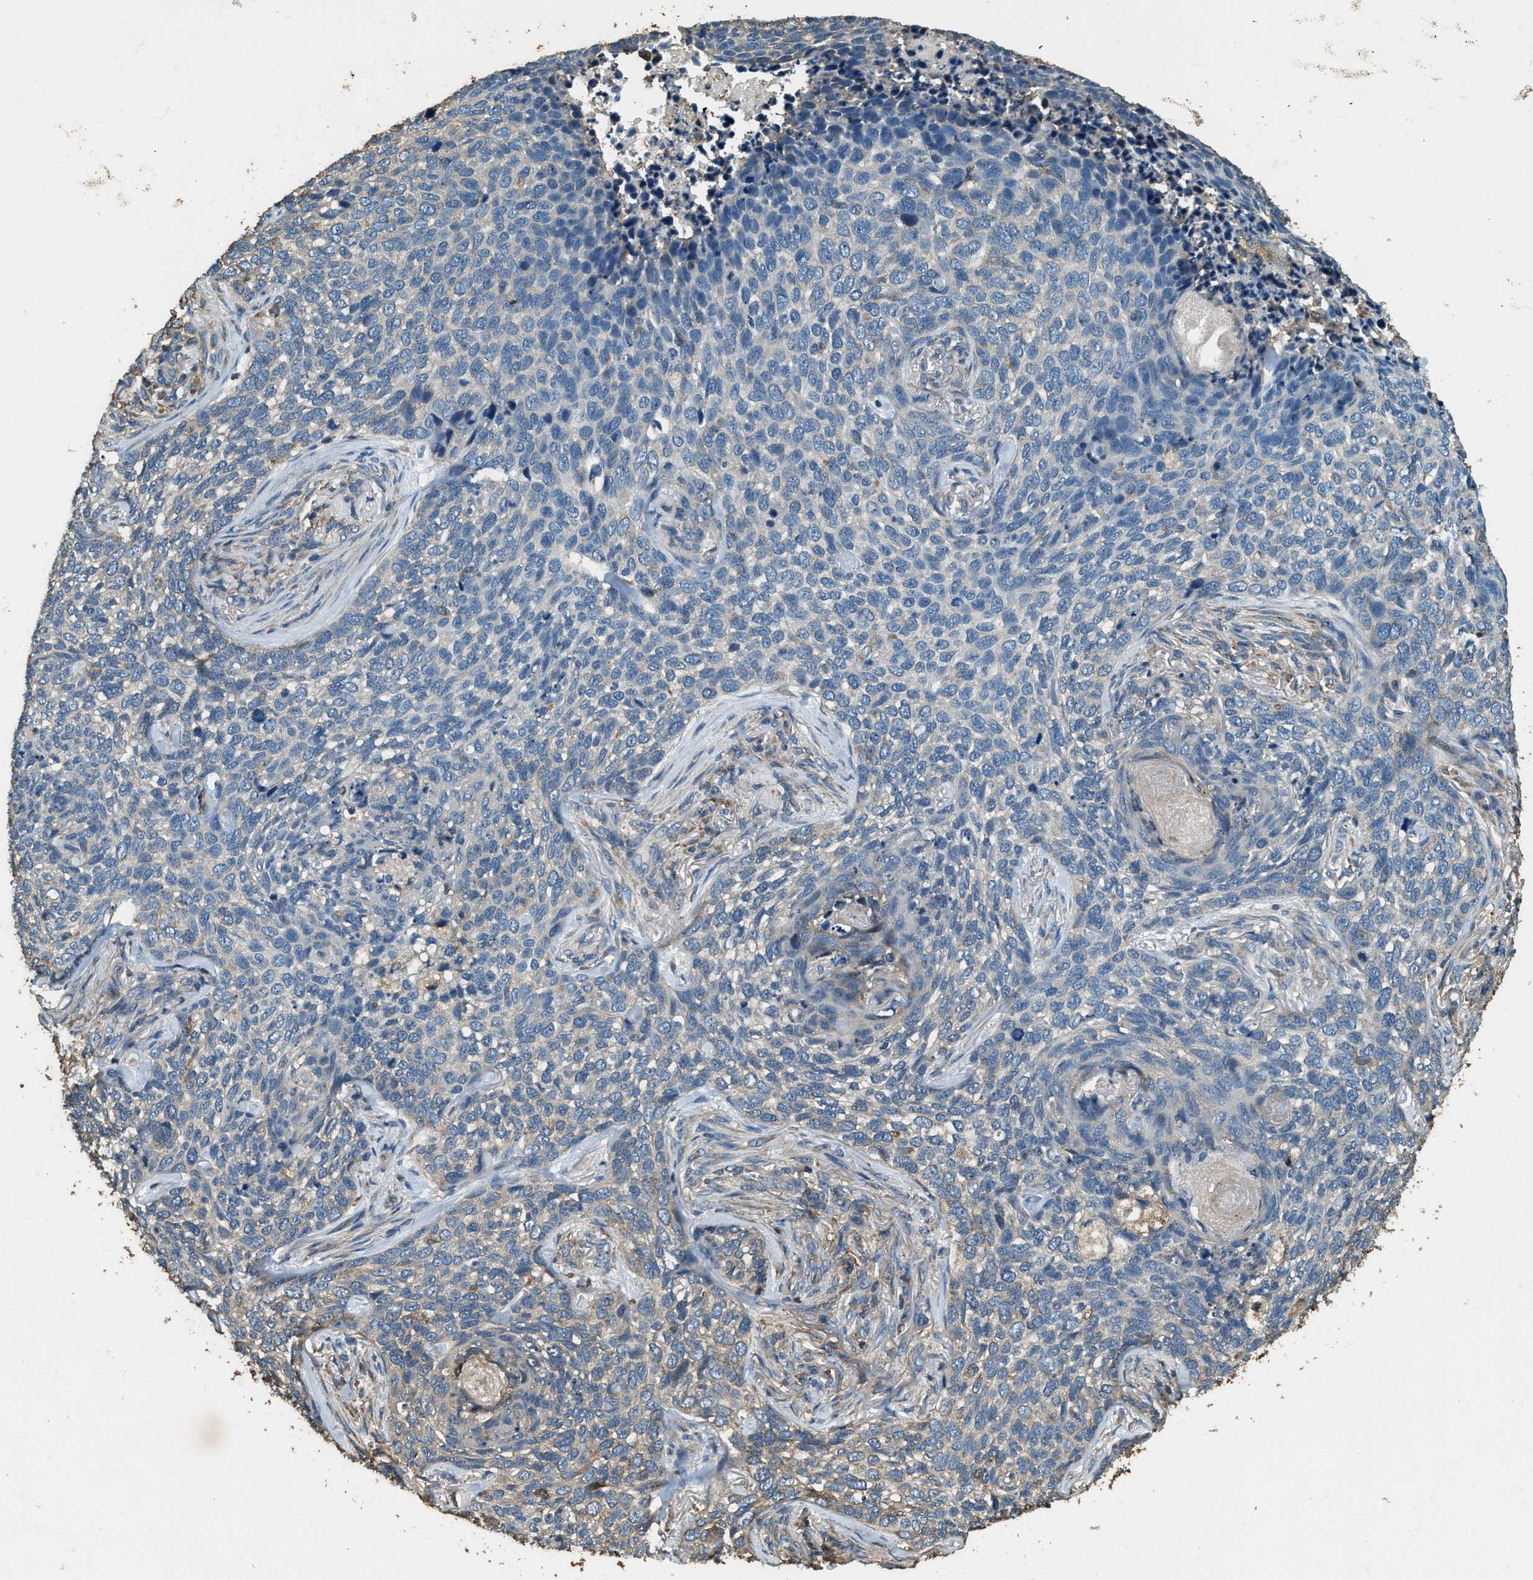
{"staining": {"intensity": "negative", "quantity": "none", "location": "none"}, "tissue": "skin cancer", "cell_type": "Tumor cells", "image_type": "cancer", "snomed": [{"axis": "morphology", "description": "Basal cell carcinoma"}, {"axis": "topography", "description": "Skin"}], "caption": "Skin cancer was stained to show a protein in brown. There is no significant staining in tumor cells.", "gene": "ERGIC1", "patient": {"sex": "female", "age": 64}}